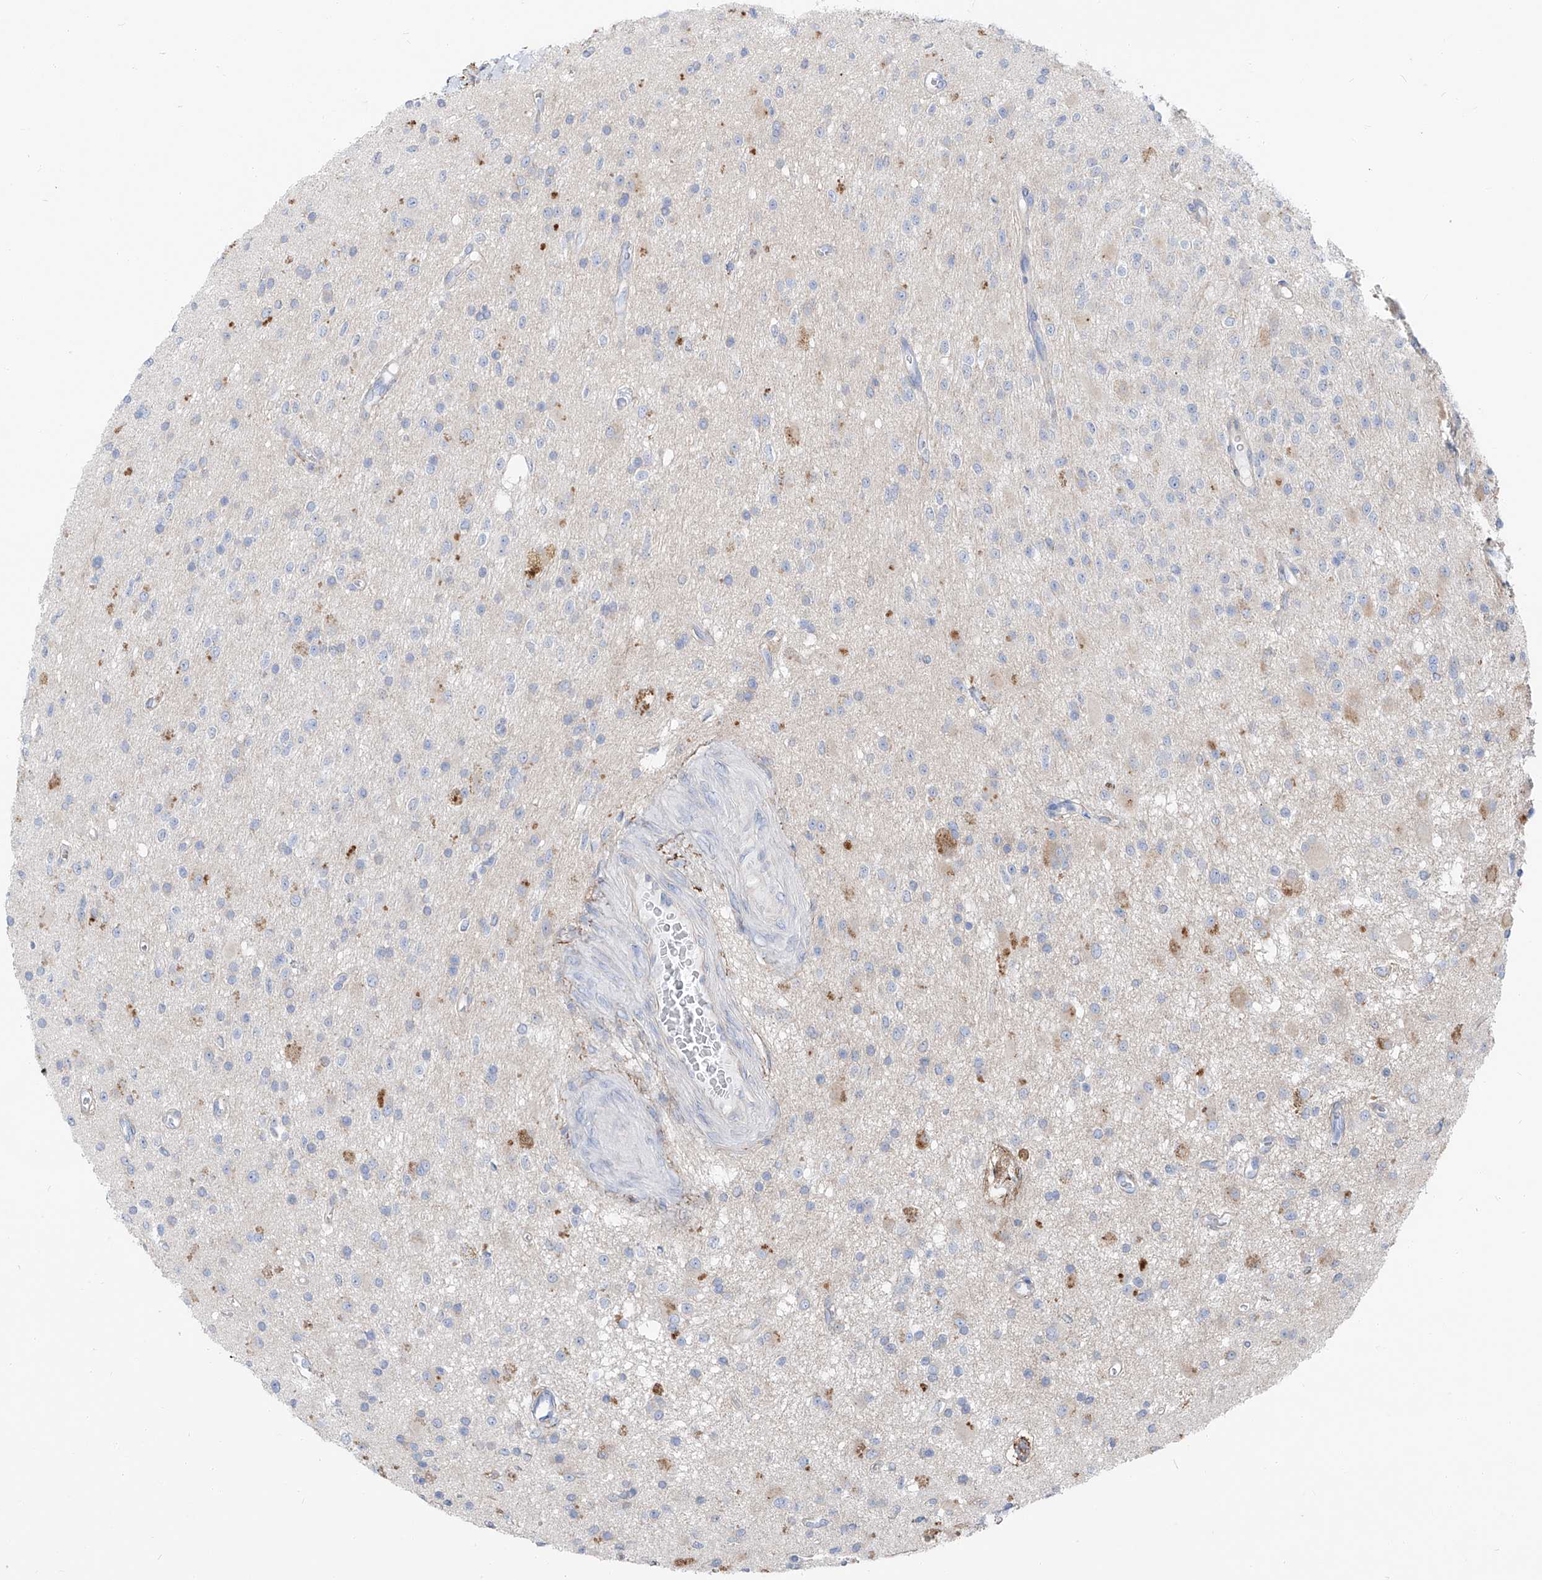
{"staining": {"intensity": "moderate", "quantity": "<25%", "location": "cytoplasmic/membranous"}, "tissue": "glioma", "cell_type": "Tumor cells", "image_type": "cancer", "snomed": [{"axis": "morphology", "description": "Glioma, malignant, High grade"}, {"axis": "topography", "description": "Brain"}], "caption": "Immunohistochemistry staining of glioma, which displays low levels of moderate cytoplasmic/membranous staining in about <25% of tumor cells indicating moderate cytoplasmic/membranous protein positivity. The staining was performed using DAB (3,3'-diaminobenzidine) (brown) for protein detection and nuclei were counterstained in hematoxylin (blue).", "gene": "UFL1", "patient": {"sex": "male", "age": 34}}